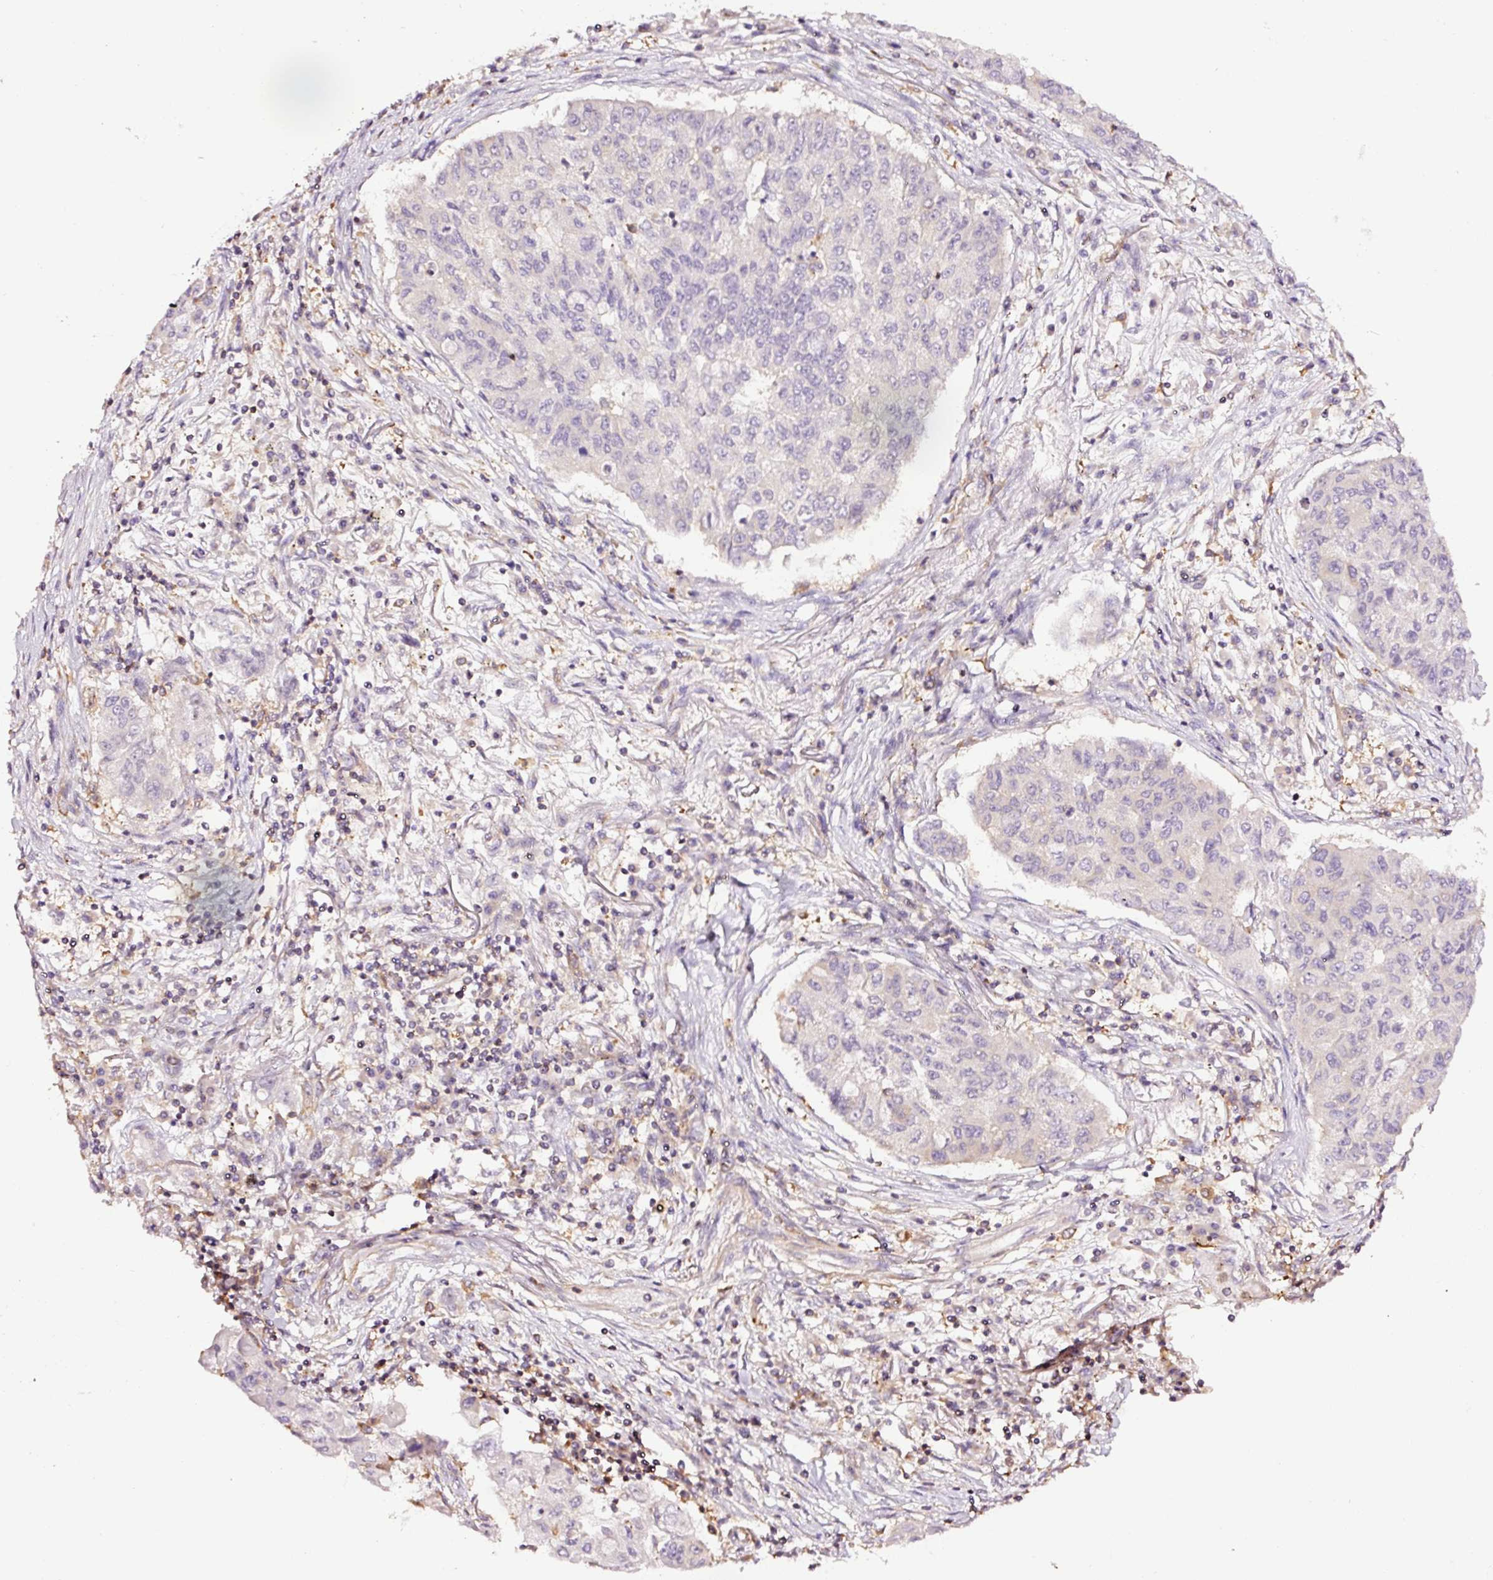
{"staining": {"intensity": "negative", "quantity": "none", "location": "none"}, "tissue": "lung cancer", "cell_type": "Tumor cells", "image_type": "cancer", "snomed": [{"axis": "morphology", "description": "Squamous cell carcinoma, NOS"}, {"axis": "topography", "description": "Lung"}], "caption": "Immunohistochemistry histopathology image of neoplastic tissue: human lung squamous cell carcinoma stained with DAB shows no significant protein staining in tumor cells.", "gene": "METAP1", "patient": {"sex": "male", "age": 74}}